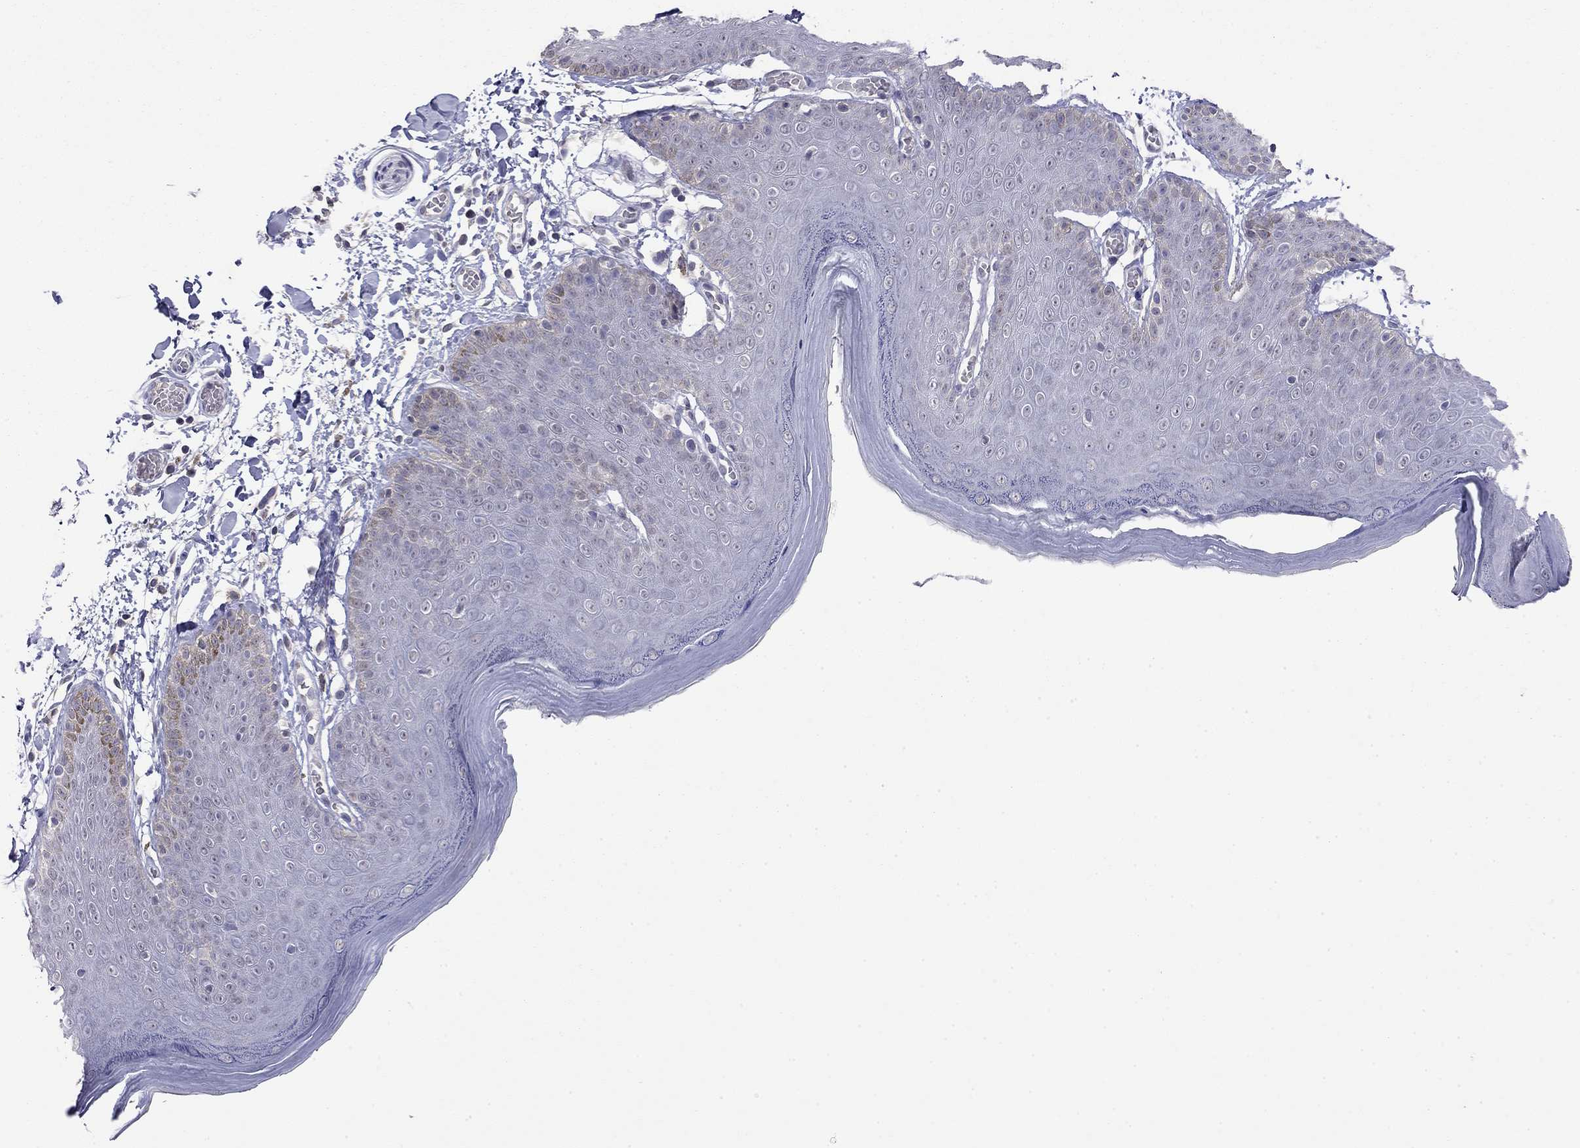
{"staining": {"intensity": "negative", "quantity": "none", "location": "none"}, "tissue": "skin", "cell_type": "Epidermal cells", "image_type": "normal", "snomed": [{"axis": "morphology", "description": "Normal tissue, NOS"}, {"axis": "topography", "description": "Anal"}], "caption": "The immunohistochemistry micrograph has no significant positivity in epidermal cells of skin.", "gene": "WNK3", "patient": {"sex": "male", "age": 53}}